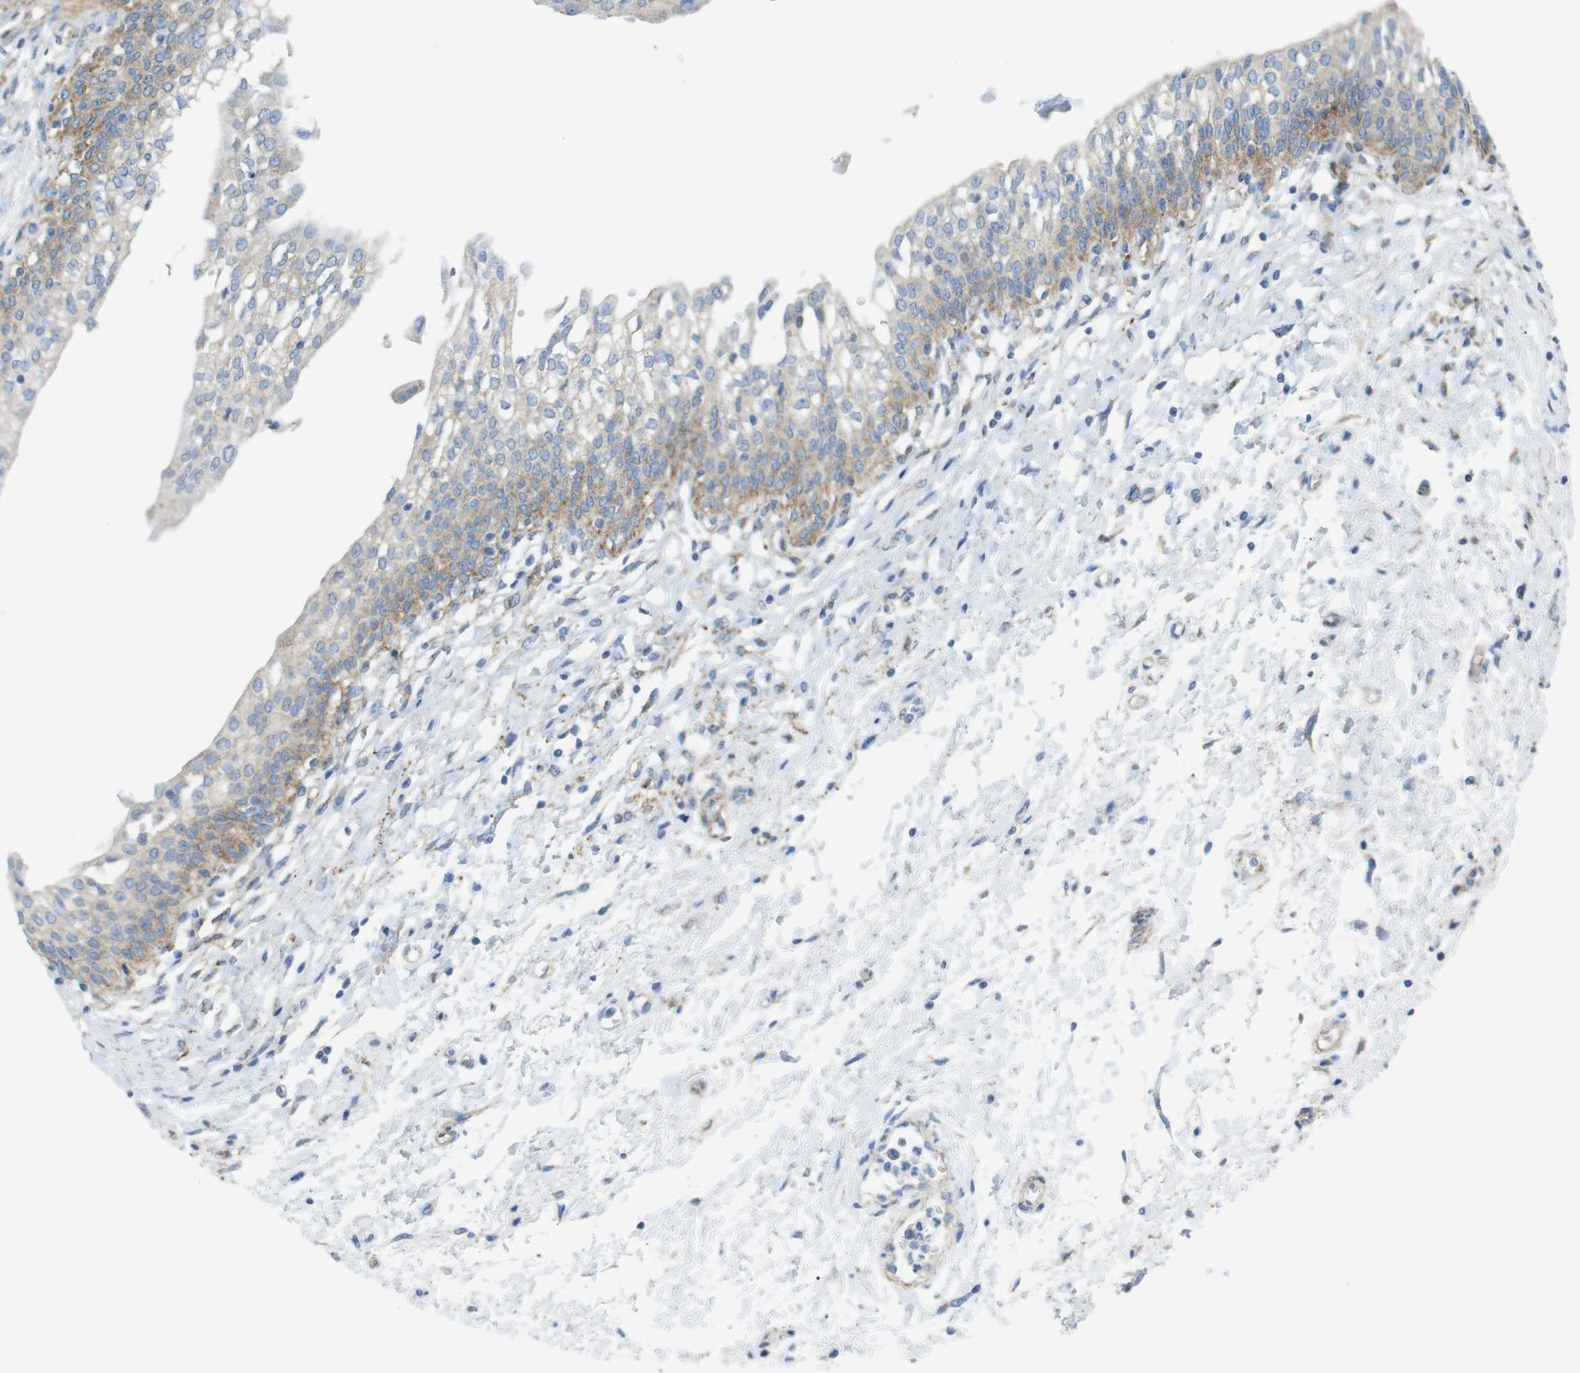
{"staining": {"intensity": "moderate", "quantity": "<25%", "location": "cytoplasmic/membranous"}, "tissue": "urinary bladder", "cell_type": "Urothelial cells", "image_type": "normal", "snomed": [{"axis": "morphology", "description": "Normal tissue, NOS"}, {"axis": "topography", "description": "Urinary bladder"}], "caption": "This micrograph reveals IHC staining of benign human urinary bladder, with low moderate cytoplasmic/membranous expression in about <25% of urothelial cells.", "gene": "VAMP1", "patient": {"sex": "male", "age": 55}}